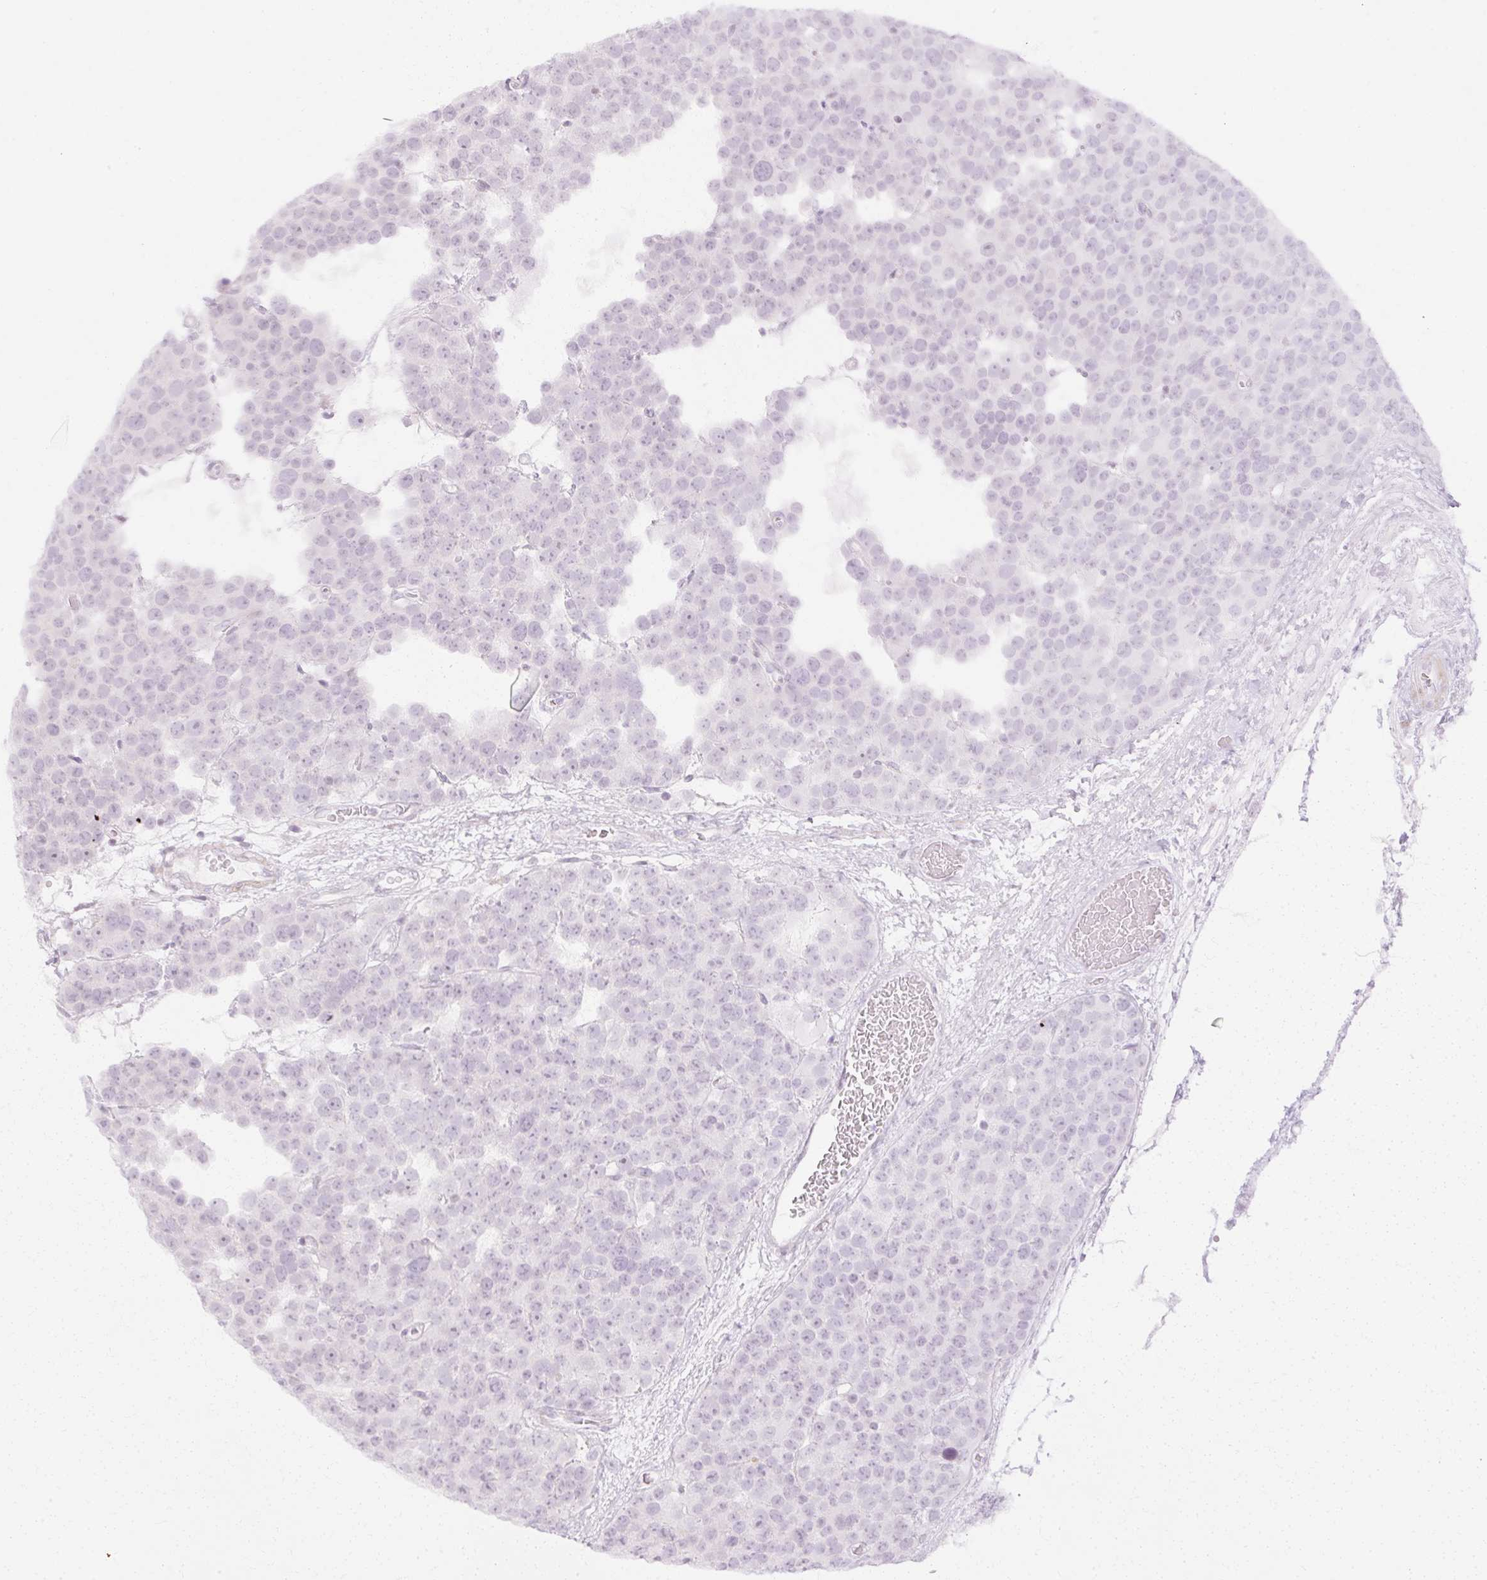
{"staining": {"intensity": "negative", "quantity": "none", "location": "none"}, "tissue": "testis cancer", "cell_type": "Tumor cells", "image_type": "cancer", "snomed": [{"axis": "morphology", "description": "Seminoma, NOS"}, {"axis": "topography", "description": "Testis"}], "caption": "An immunohistochemistry photomicrograph of testis cancer (seminoma) is shown. There is no staining in tumor cells of testis cancer (seminoma).", "gene": "C3orf49", "patient": {"sex": "male", "age": 71}}